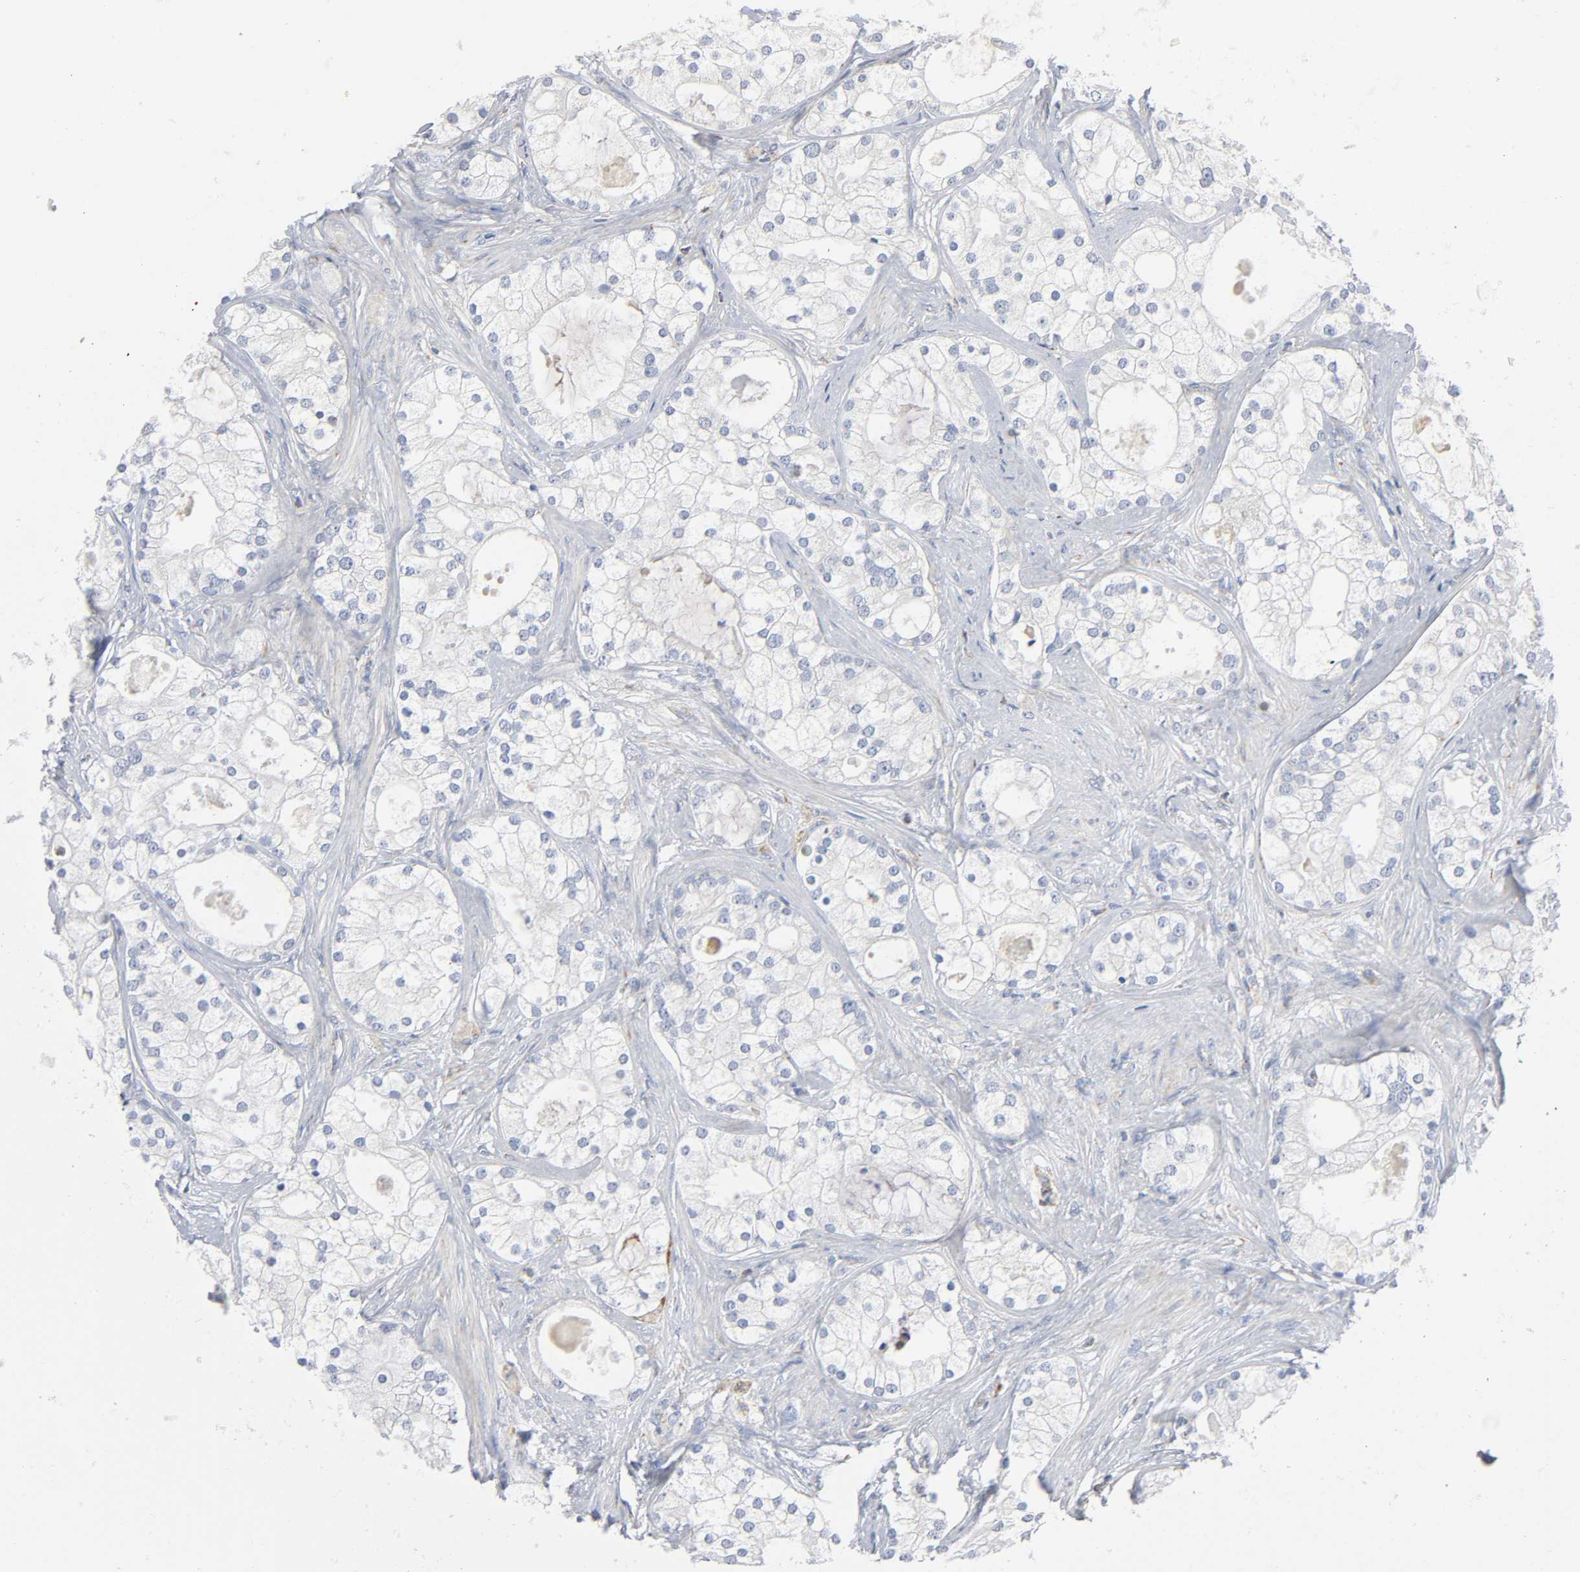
{"staining": {"intensity": "negative", "quantity": "none", "location": "none"}, "tissue": "prostate cancer", "cell_type": "Tumor cells", "image_type": "cancer", "snomed": [{"axis": "morphology", "description": "Adenocarcinoma, Low grade"}, {"axis": "topography", "description": "Prostate"}], "caption": "Tumor cells are negative for brown protein staining in low-grade adenocarcinoma (prostate).", "gene": "BAK1", "patient": {"sex": "male", "age": 58}}